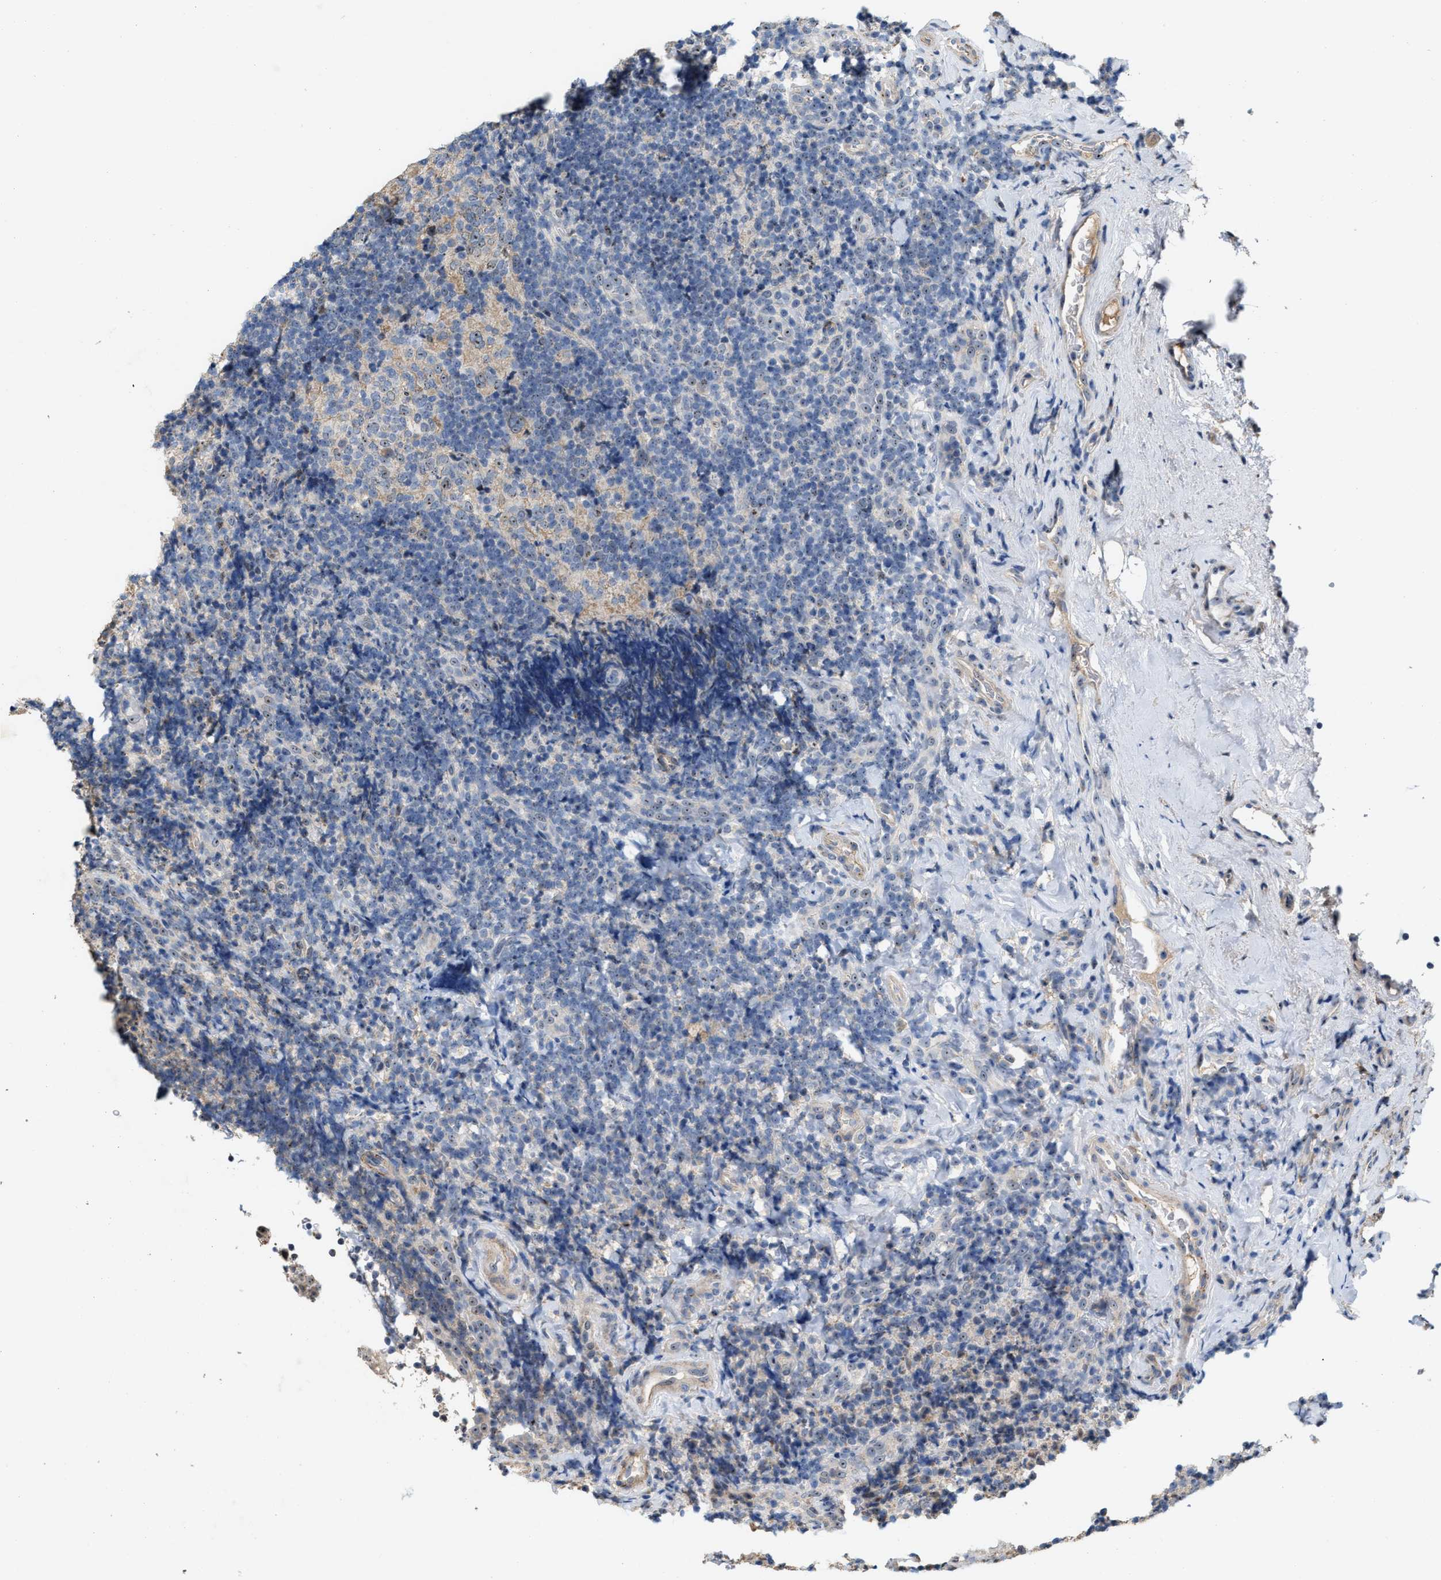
{"staining": {"intensity": "negative", "quantity": "none", "location": "none"}, "tissue": "tonsil", "cell_type": "Germinal center cells", "image_type": "normal", "snomed": [{"axis": "morphology", "description": "Normal tissue, NOS"}, {"axis": "topography", "description": "Tonsil"}], "caption": "IHC of unremarkable tonsil reveals no positivity in germinal center cells.", "gene": "ZNF783", "patient": {"sex": "male", "age": 37}}